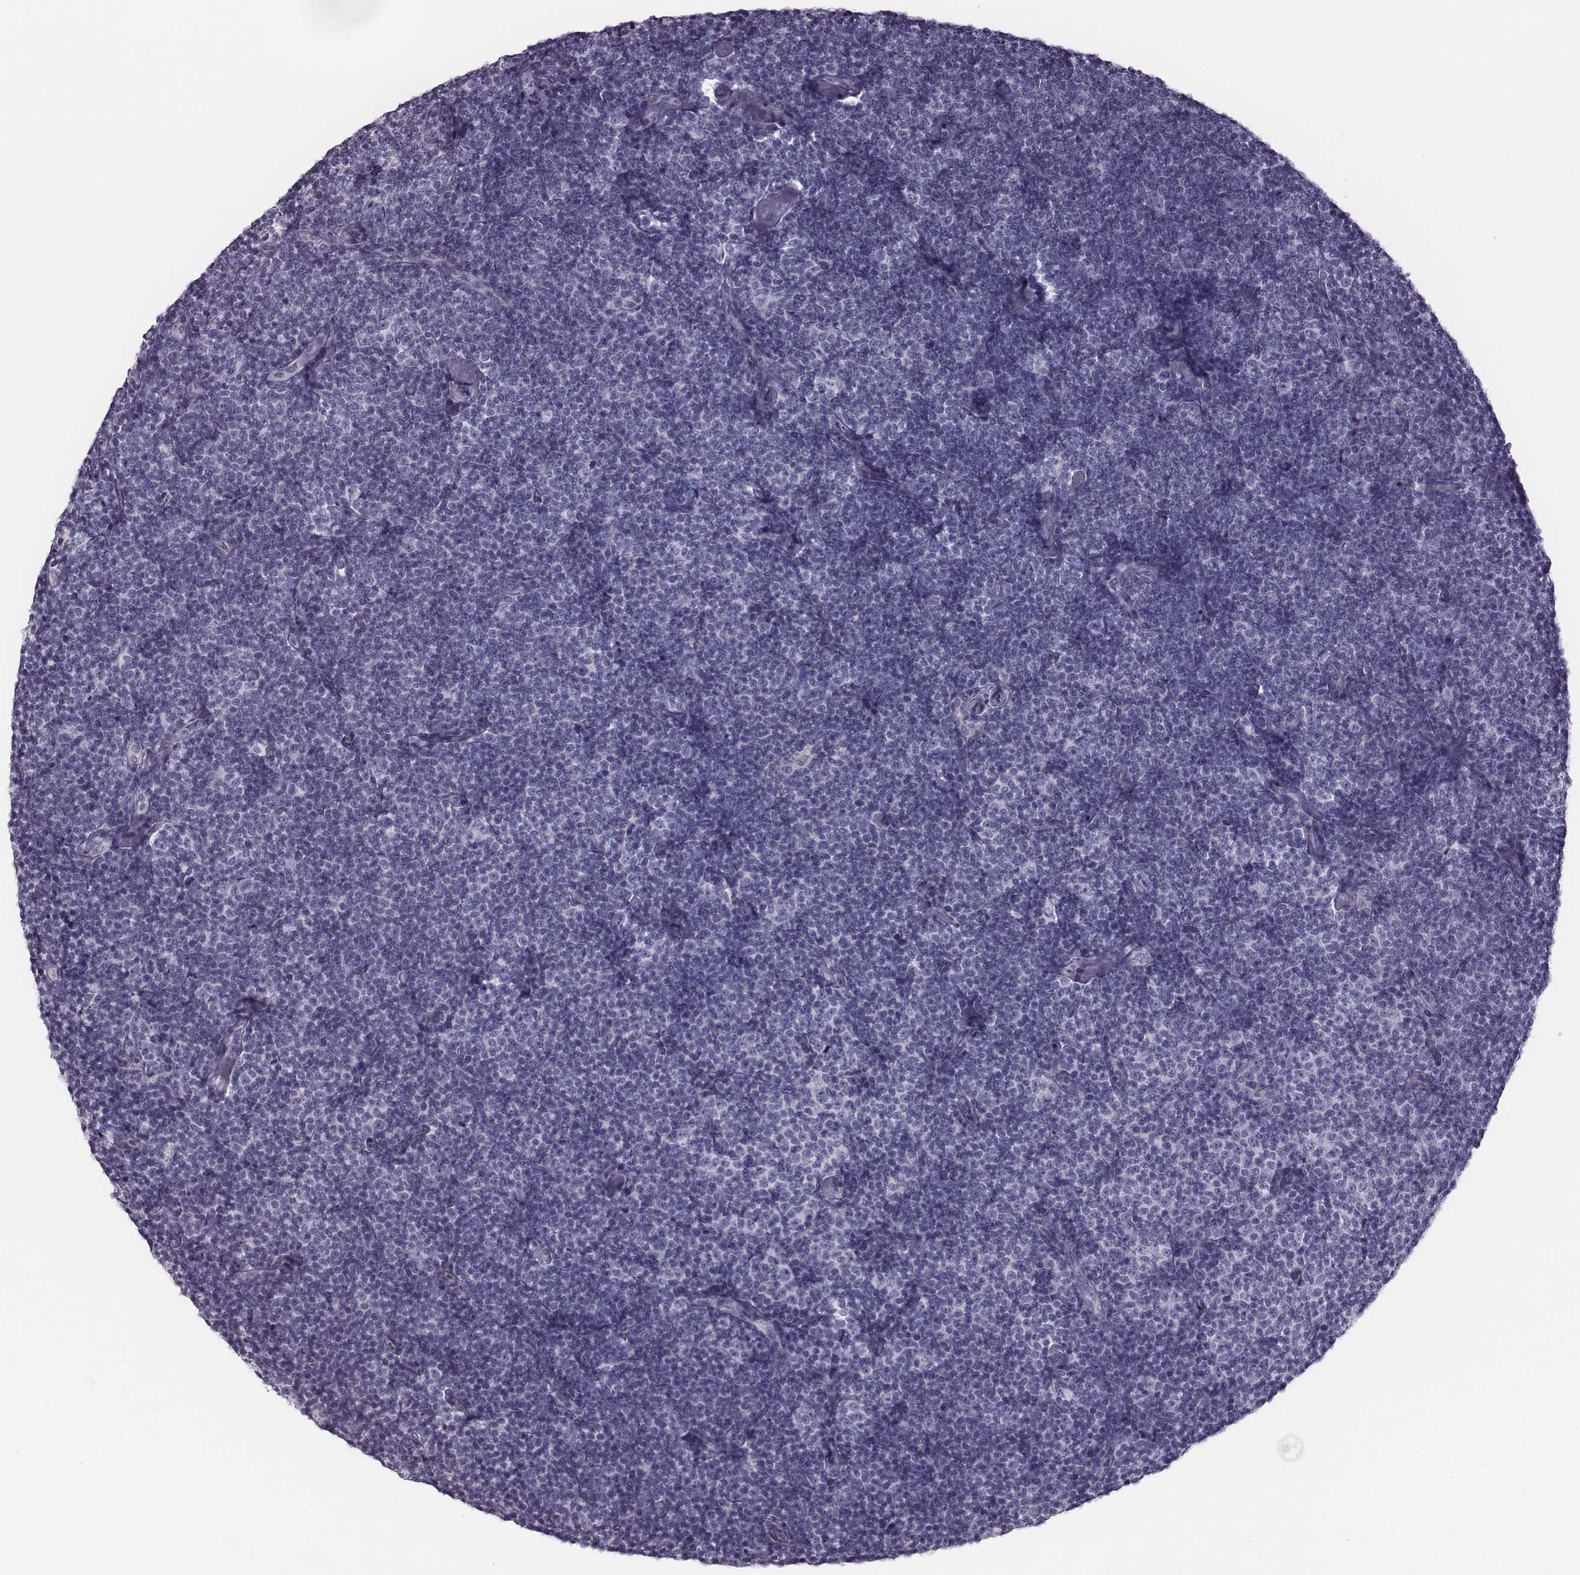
{"staining": {"intensity": "negative", "quantity": "none", "location": "none"}, "tissue": "lymphoma", "cell_type": "Tumor cells", "image_type": "cancer", "snomed": [{"axis": "morphology", "description": "Malignant lymphoma, non-Hodgkin's type, Low grade"}, {"axis": "topography", "description": "Lymph node"}], "caption": "Immunohistochemistry image of neoplastic tissue: human lymphoma stained with DAB reveals no significant protein expression in tumor cells.", "gene": "CRISP1", "patient": {"sex": "male", "age": 81}}